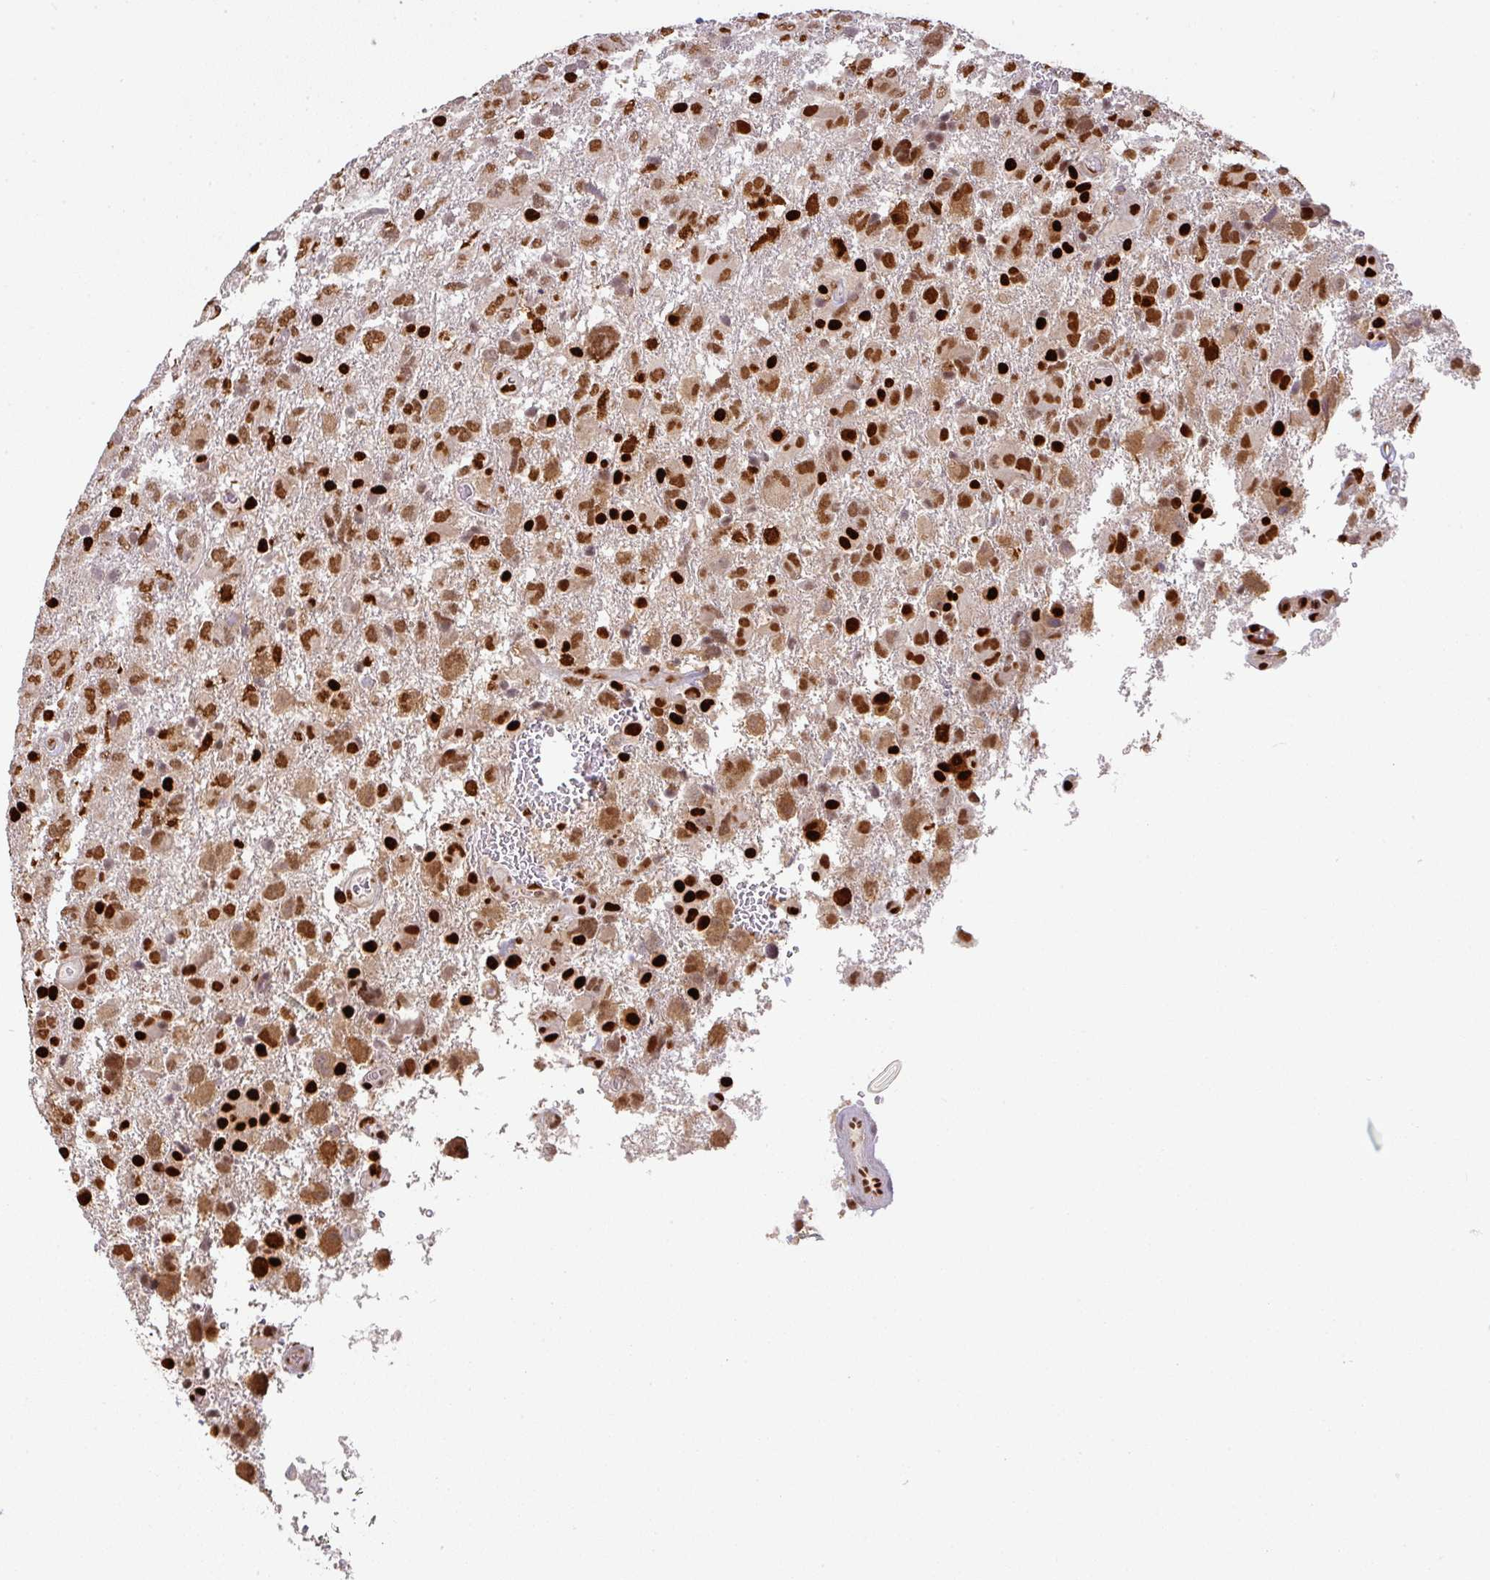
{"staining": {"intensity": "strong", "quantity": ">75%", "location": "nuclear"}, "tissue": "glioma", "cell_type": "Tumor cells", "image_type": "cancer", "snomed": [{"axis": "morphology", "description": "Glioma, malignant, High grade"}, {"axis": "topography", "description": "Brain"}], "caption": "IHC of malignant glioma (high-grade) reveals high levels of strong nuclear expression in approximately >75% of tumor cells.", "gene": "SAMHD1", "patient": {"sex": "male", "age": 61}}